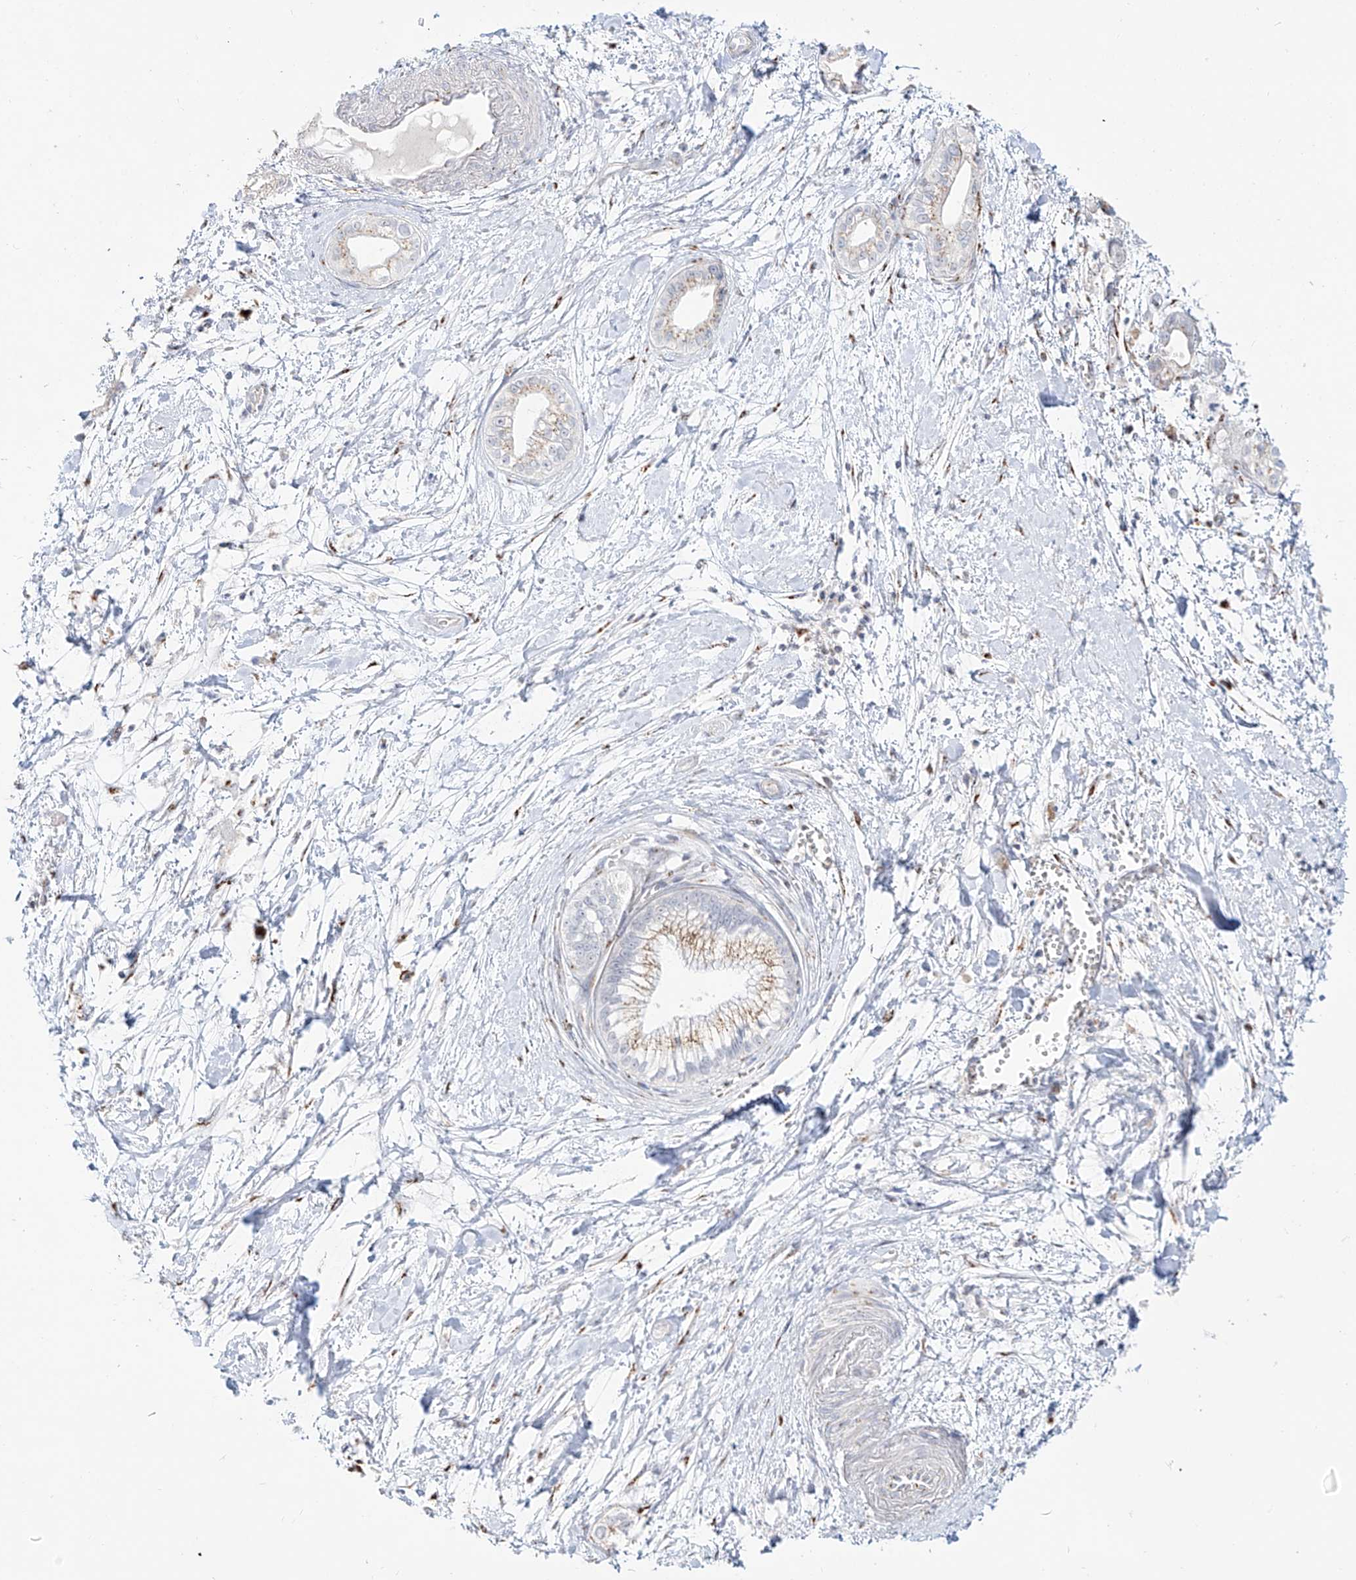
{"staining": {"intensity": "moderate", "quantity": "<25%", "location": "cytoplasmic/membranous"}, "tissue": "pancreatic cancer", "cell_type": "Tumor cells", "image_type": "cancer", "snomed": [{"axis": "morphology", "description": "Adenocarcinoma, NOS"}, {"axis": "topography", "description": "Pancreas"}], "caption": "Protein expression analysis of pancreatic adenocarcinoma reveals moderate cytoplasmic/membranous positivity in approximately <25% of tumor cells. (DAB (3,3'-diaminobenzidine) IHC with brightfield microscopy, high magnification).", "gene": "BSDC1", "patient": {"sex": "male", "age": 68}}